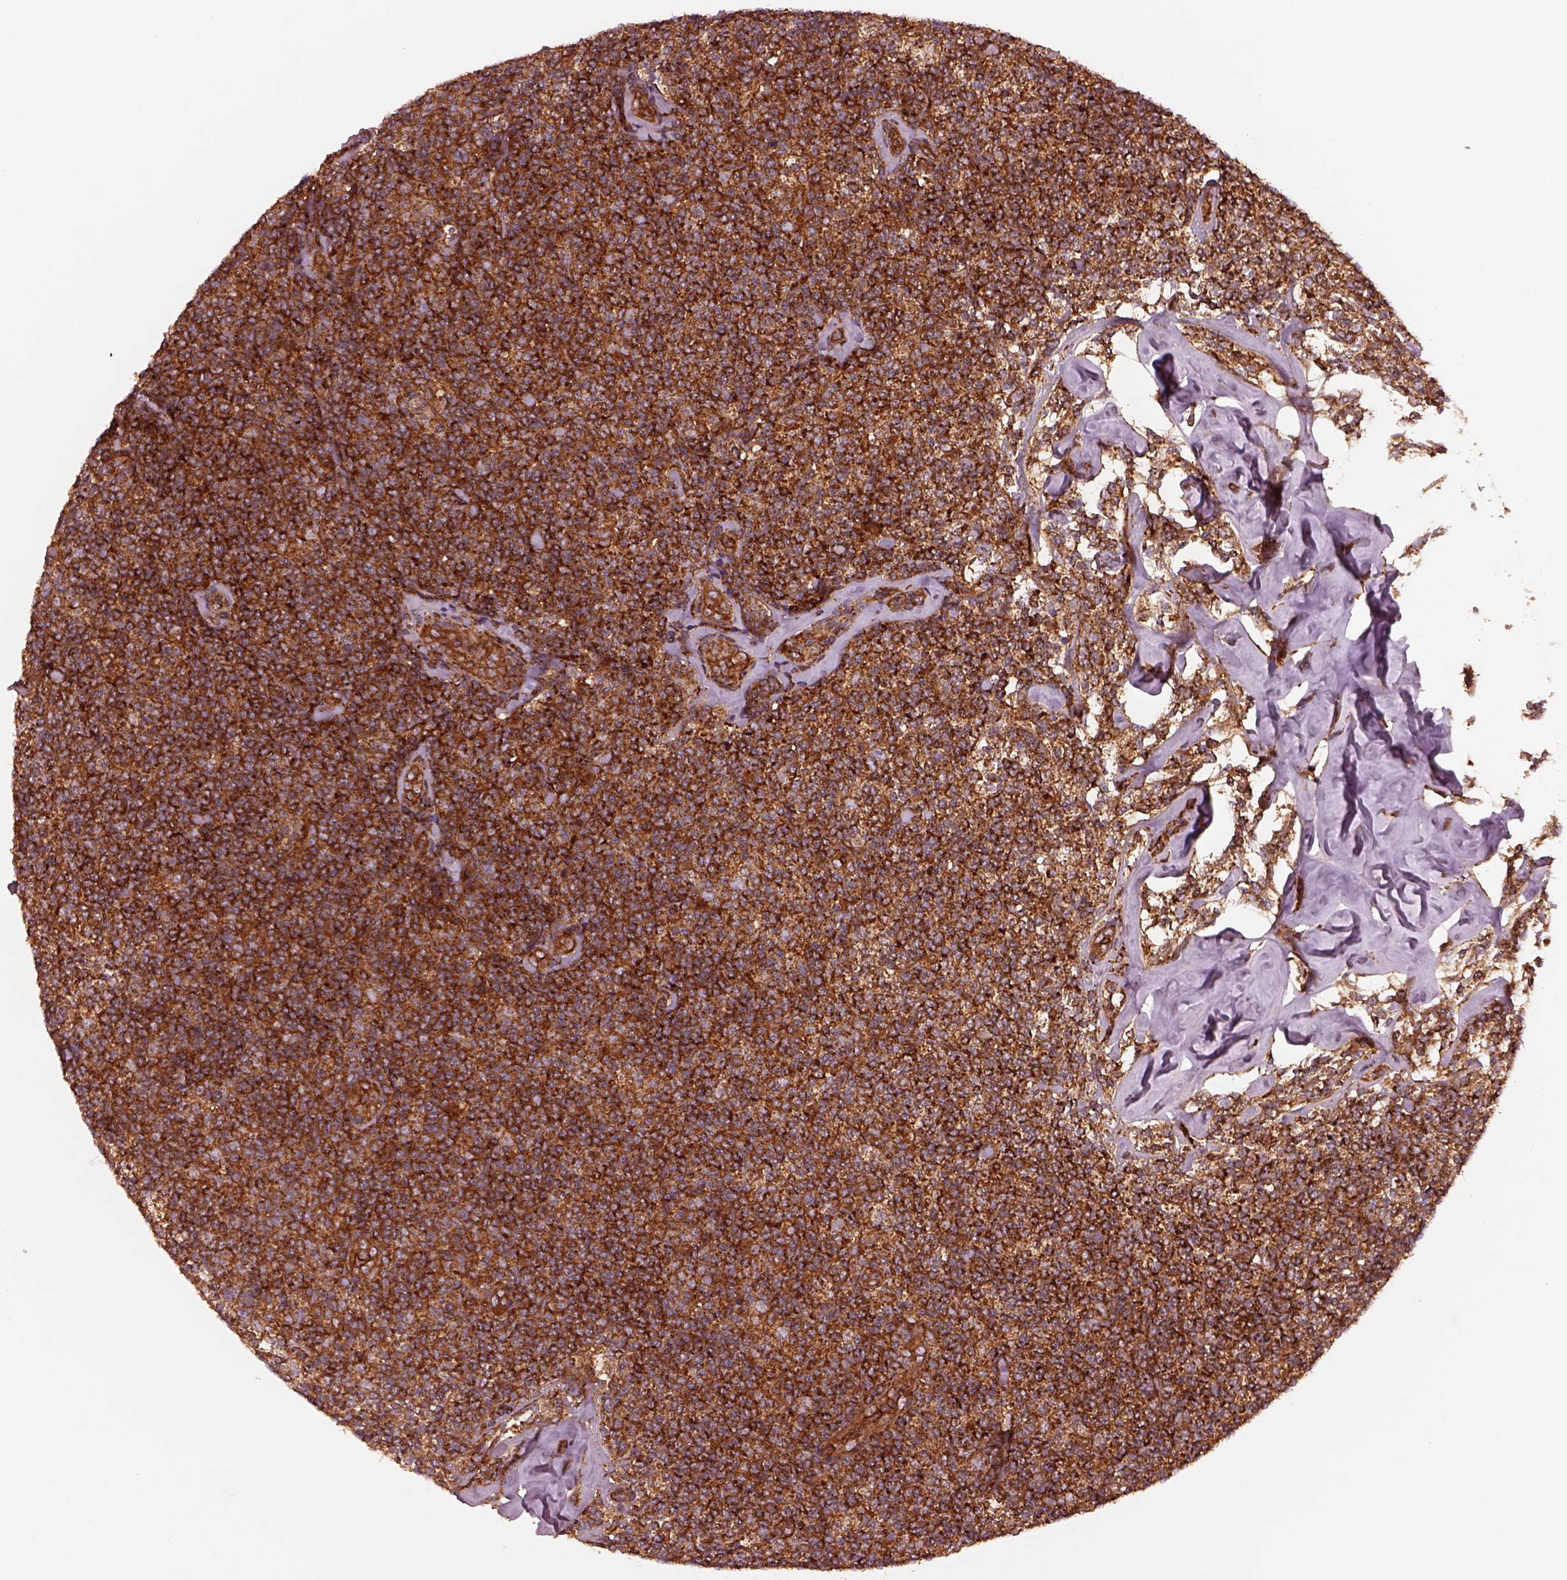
{"staining": {"intensity": "strong", "quantity": ">75%", "location": "cytoplasmic/membranous"}, "tissue": "lymphoma", "cell_type": "Tumor cells", "image_type": "cancer", "snomed": [{"axis": "morphology", "description": "Malignant lymphoma, non-Hodgkin's type, Low grade"}, {"axis": "topography", "description": "Lymph node"}], "caption": "Malignant lymphoma, non-Hodgkin's type (low-grade) stained for a protein (brown) reveals strong cytoplasmic/membranous positive positivity in approximately >75% of tumor cells.", "gene": "WASHC2A", "patient": {"sex": "female", "age": 56}}